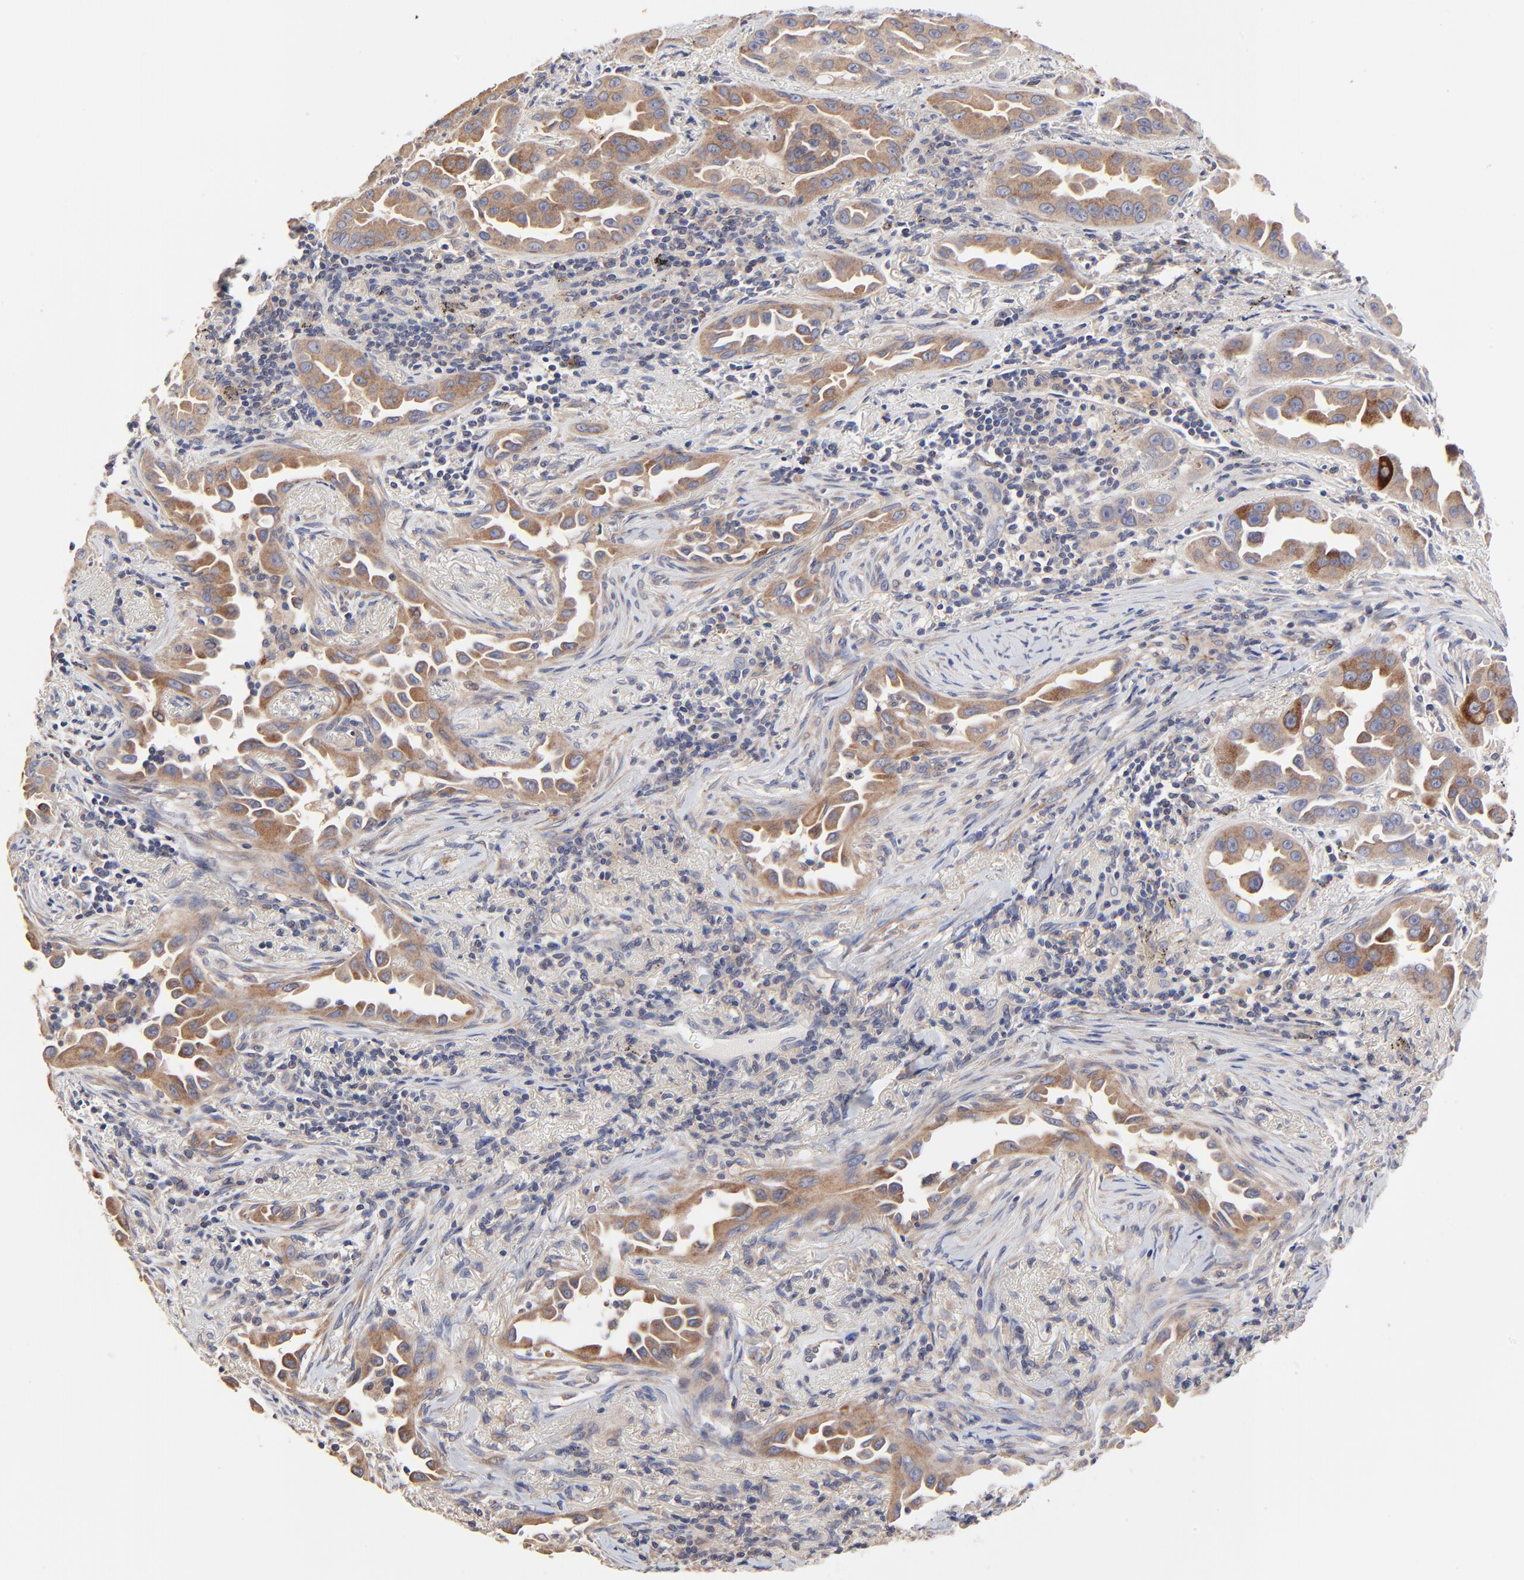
{"staining": {"intensity": "moderate", "quantity": ">75%", "location": "cytoplasmic/membranous"}, "tissue": "lung cancer", "cell_type": "Tumor cells", "image_type": "cancer", "snomed": [{"axis": "morphology", "description": "Normal tissue, NOS"}, {"axis": "morphology", "description": "Adenocarcinoma, NOS"}, {"axis": "topography", "description": "Bronchus"}], "caption": "Protein expression analysis of lung cancer demonstrates moderate cytoplasmic/membranous expression in about >75% of tumor cells.", "gene": "ELP2", "patient": {"sex": "male", "age": 68}}